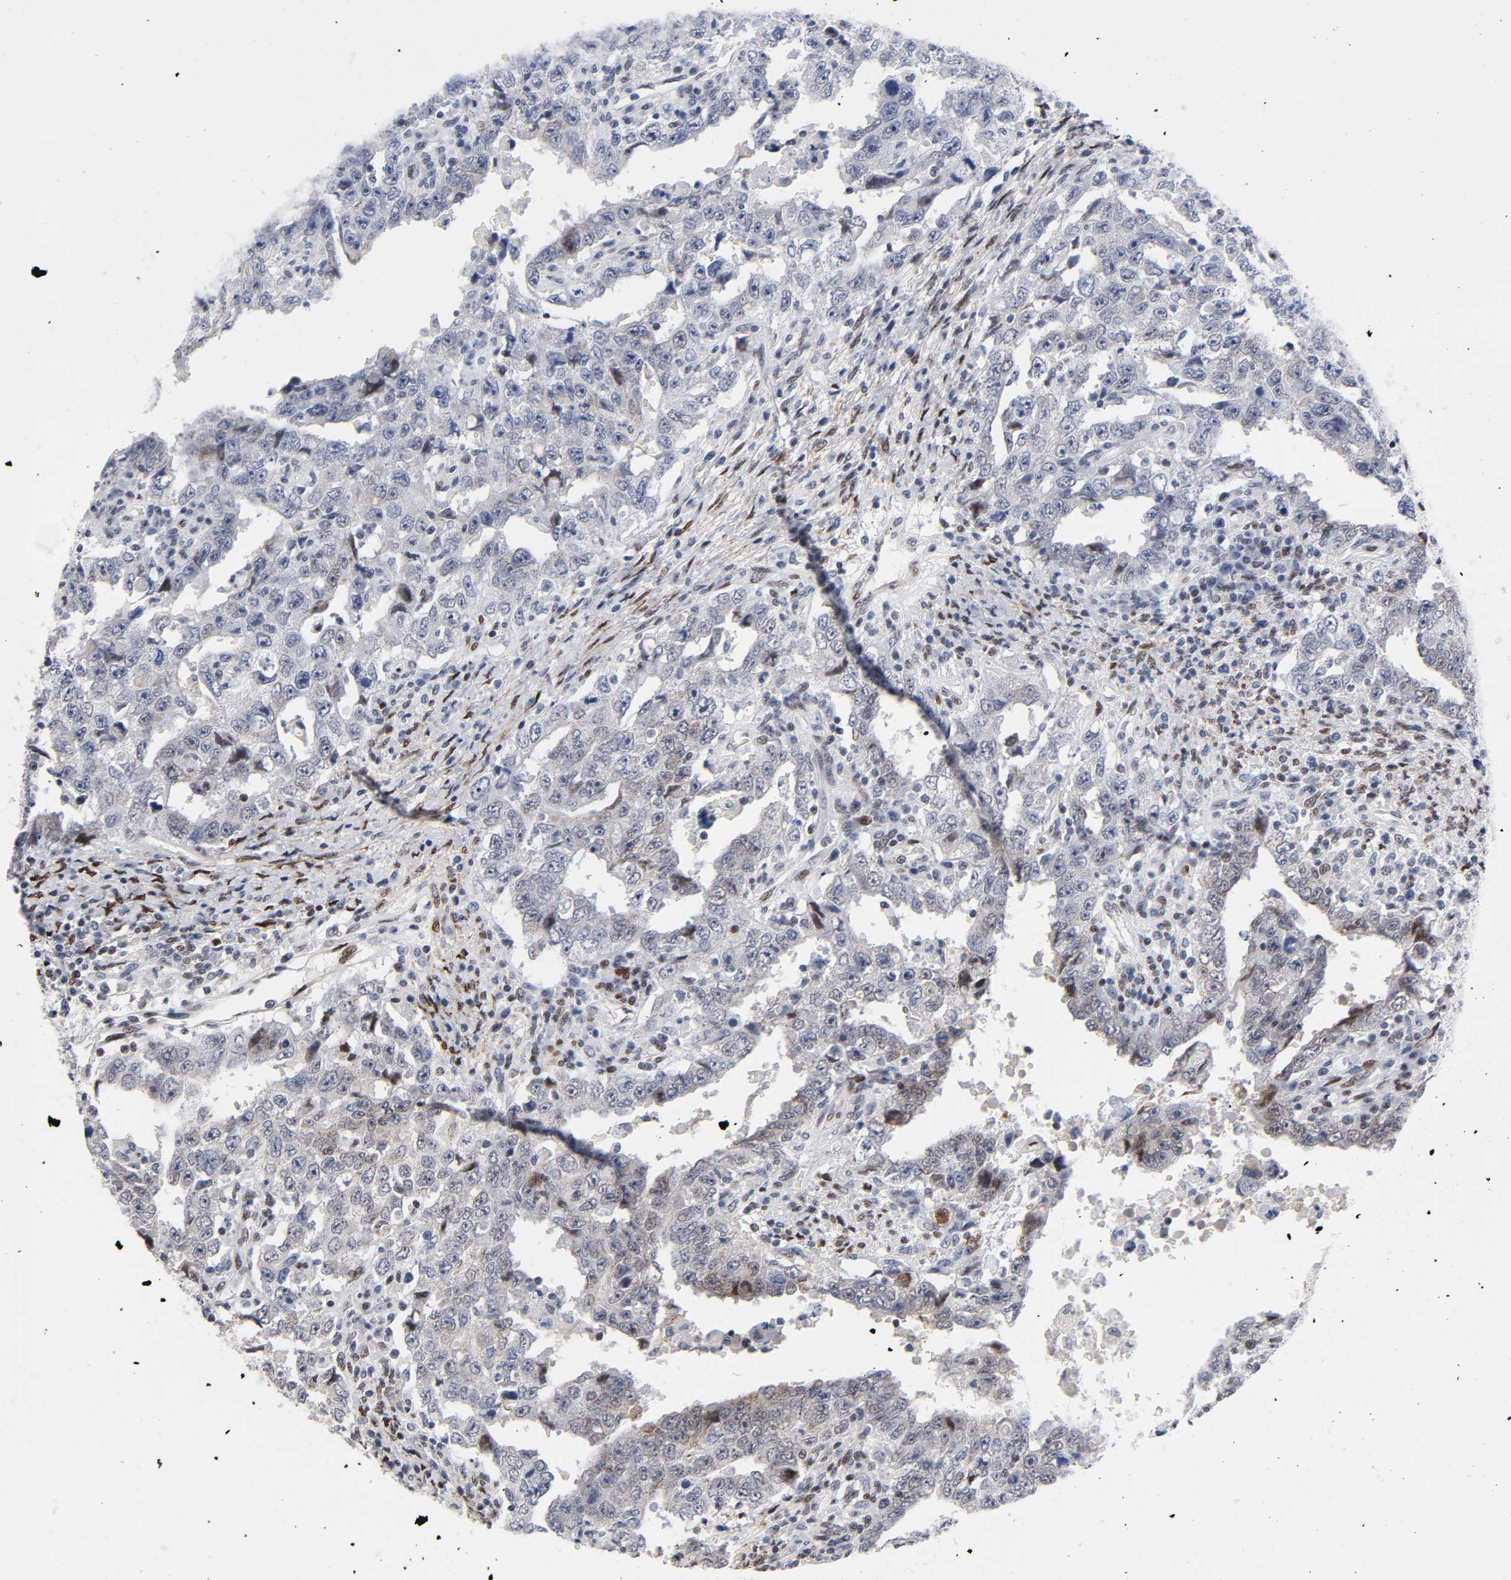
{"staining": {"intensity": "moderate", "quantity": "<25%", "location": "cytoplasmic/membranous,nuclear"}, "tissue": "testis cancer", "cell_type": "Tumor cells", "image_type": "cancer", "snomed": [{"axis": "morphology", "description": "Carcinoma, Embryonal, NOS"}, {"axis": "topography", "description": "Testis"}], "caption": "Immunohistochemical staining of human embryonal carcinoma (testis) exhibits low levels of moderate cytoplasmic/membranous and nuclear staining in approximately <25% of tumor cells.", "gene": "STK38", "patient": {"sex": "male", "age": 26}}